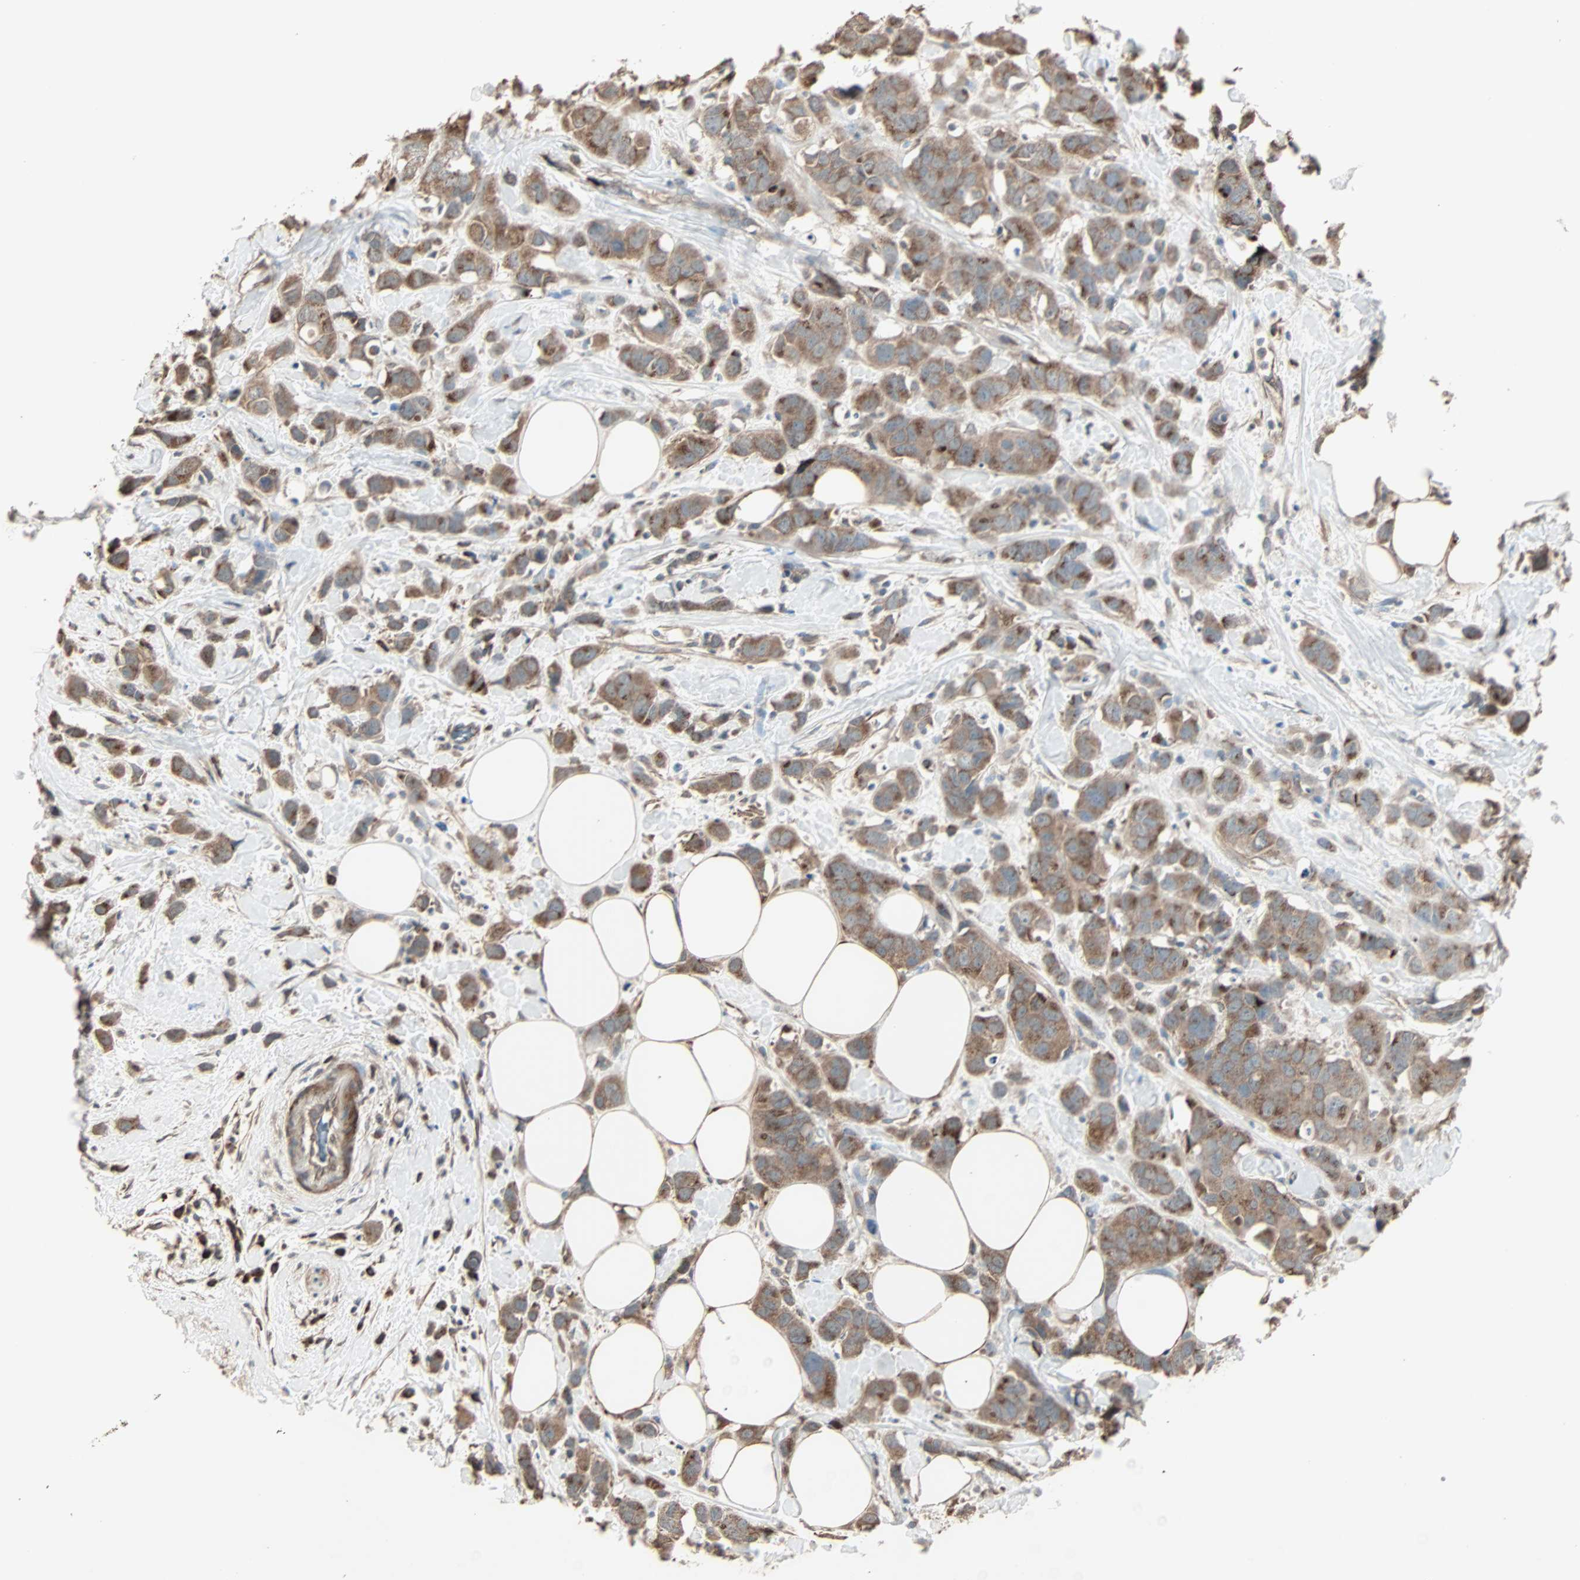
{"staining": {"intensity": "moderate", "quantity": ">75%", "location": "cytoplasmic/membranous"}, "tissue": "breast cancer", "cell_type": "Tumor cells", "image_type": "cancer", "snomed": [{"axis": "morphology", "description": "Normal tissue, NOS"}, {"axis": "morphology", "description": "Duct carcinoma"}, {"axis": "topography", "description": "Breast"}], "caption": "A brown stain highlights moderate cytoplasmic/membranous positivity of a protein in human breast cancer (intraductal carcinoma) tumor cells.", "gene": "GALNT3", "patient": {"sex": "female", "age": 50}}